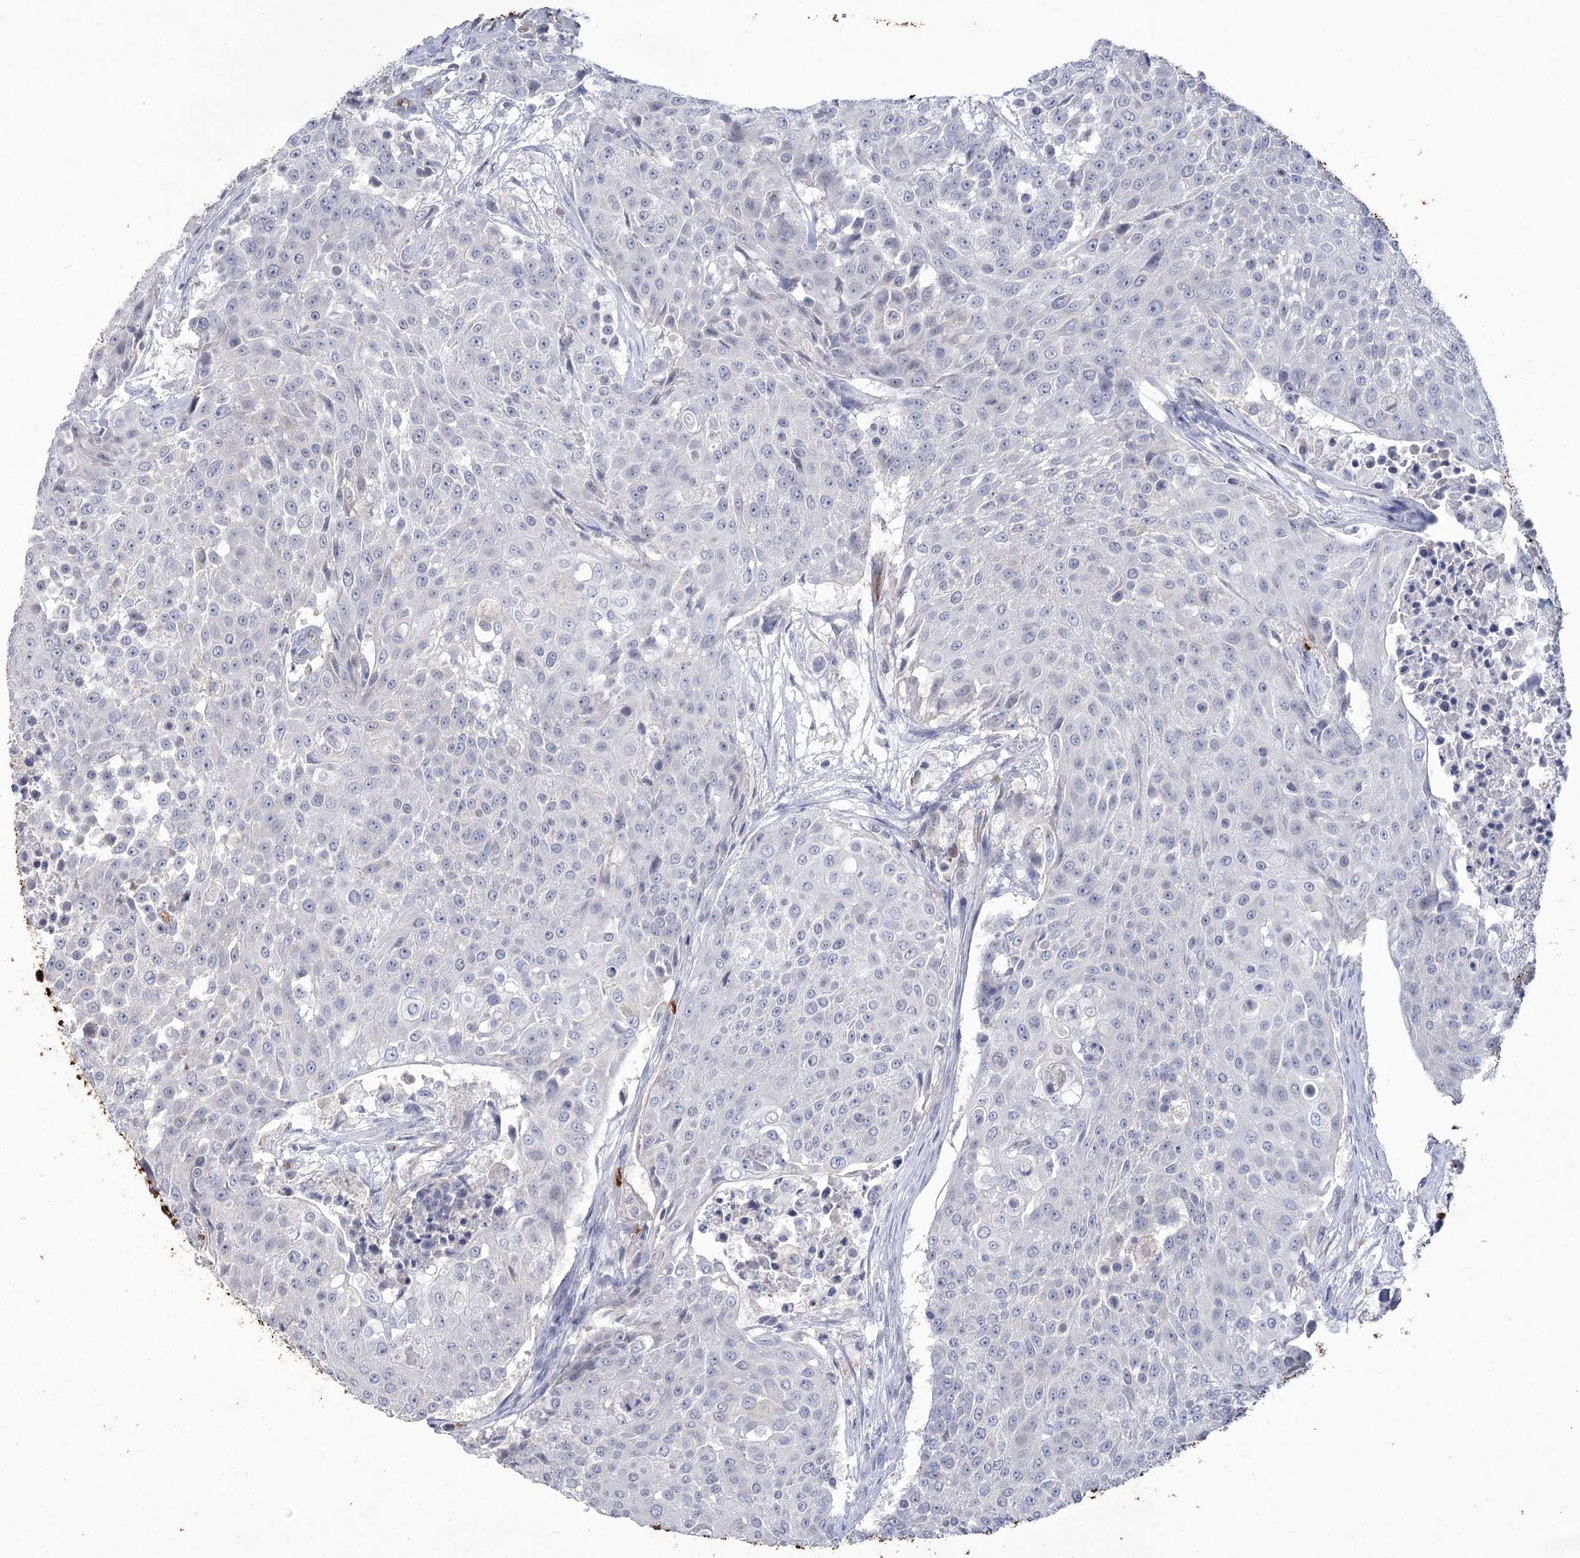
{"staining": {"intensity": "negative", "quantity": "none", "location": "none"}, "tissue": "urothelial cancer", "cell_type": "Tumor cells", "image_type": "cancer", "snomed": [{"axis": "morphology", "description": "Urothelial carcinoma, High grade"}, {"axis": "topography", "description": "Urinary bladder"}], "caption": "High power microscopy histopathology image of an immunohistochemistry histopathology image of urothelial cancer, revealing no significant staining in tumor cells.", "gene": "HBA1", "patient": {"sex": "female", "age": 63}}